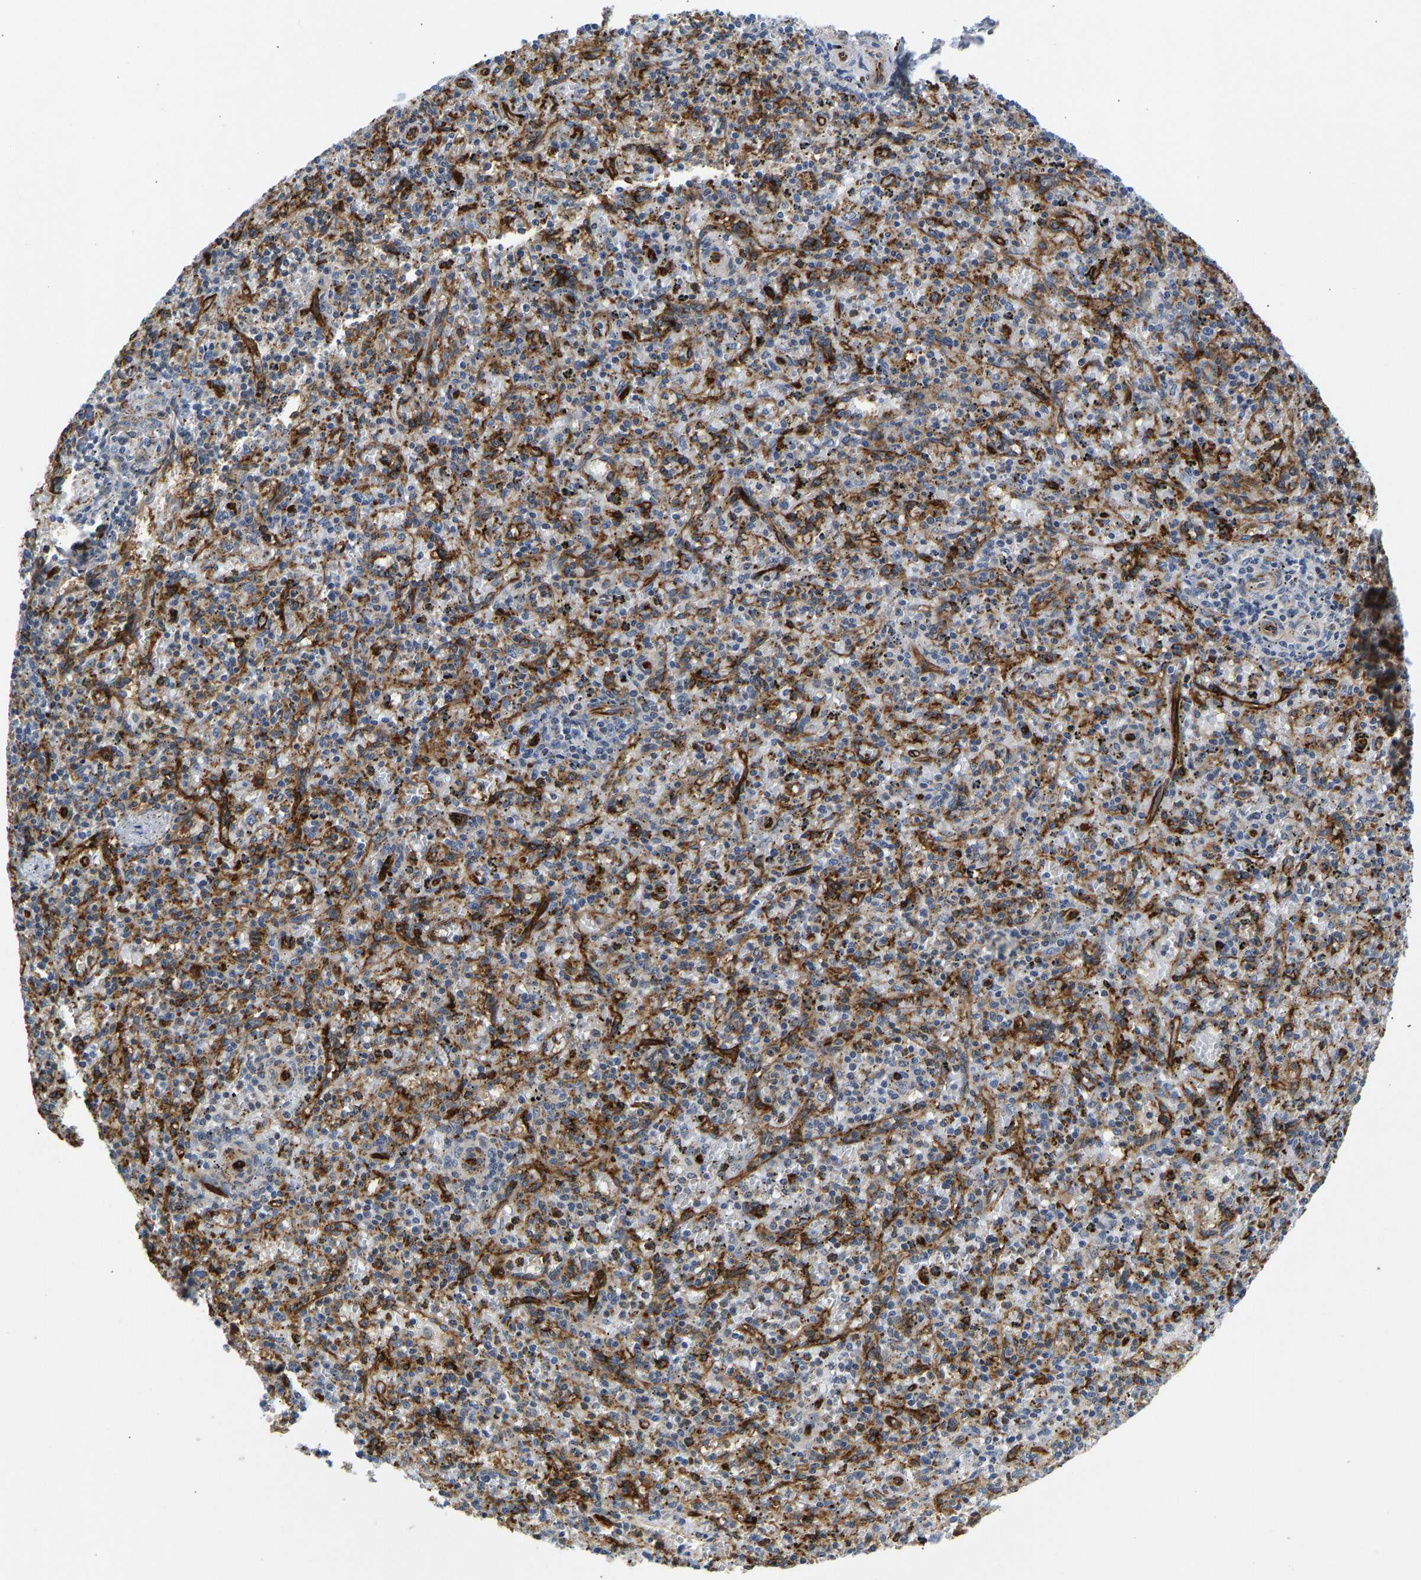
{"staining": {"intensity": "negative", "quantity": "none", "location": "none"}, "tissue": "spleen", "cell_type": "Cells in red pulp", "image_type": "normal", "snomed": [{"axis": "morphology", "description": "Normal tissue, NOS"}, {"axis": "topography", "description": "Spleen"}], "caption": "Photomicrograph shows no significant protein positivity in cells in red pulp of normal spleen. The staining is performed using DAB brown chromogen with nuclei counter-stained in using hematoxylin.", "gene": "RESF1", "patient": {"sex": "male", "age": 72}}